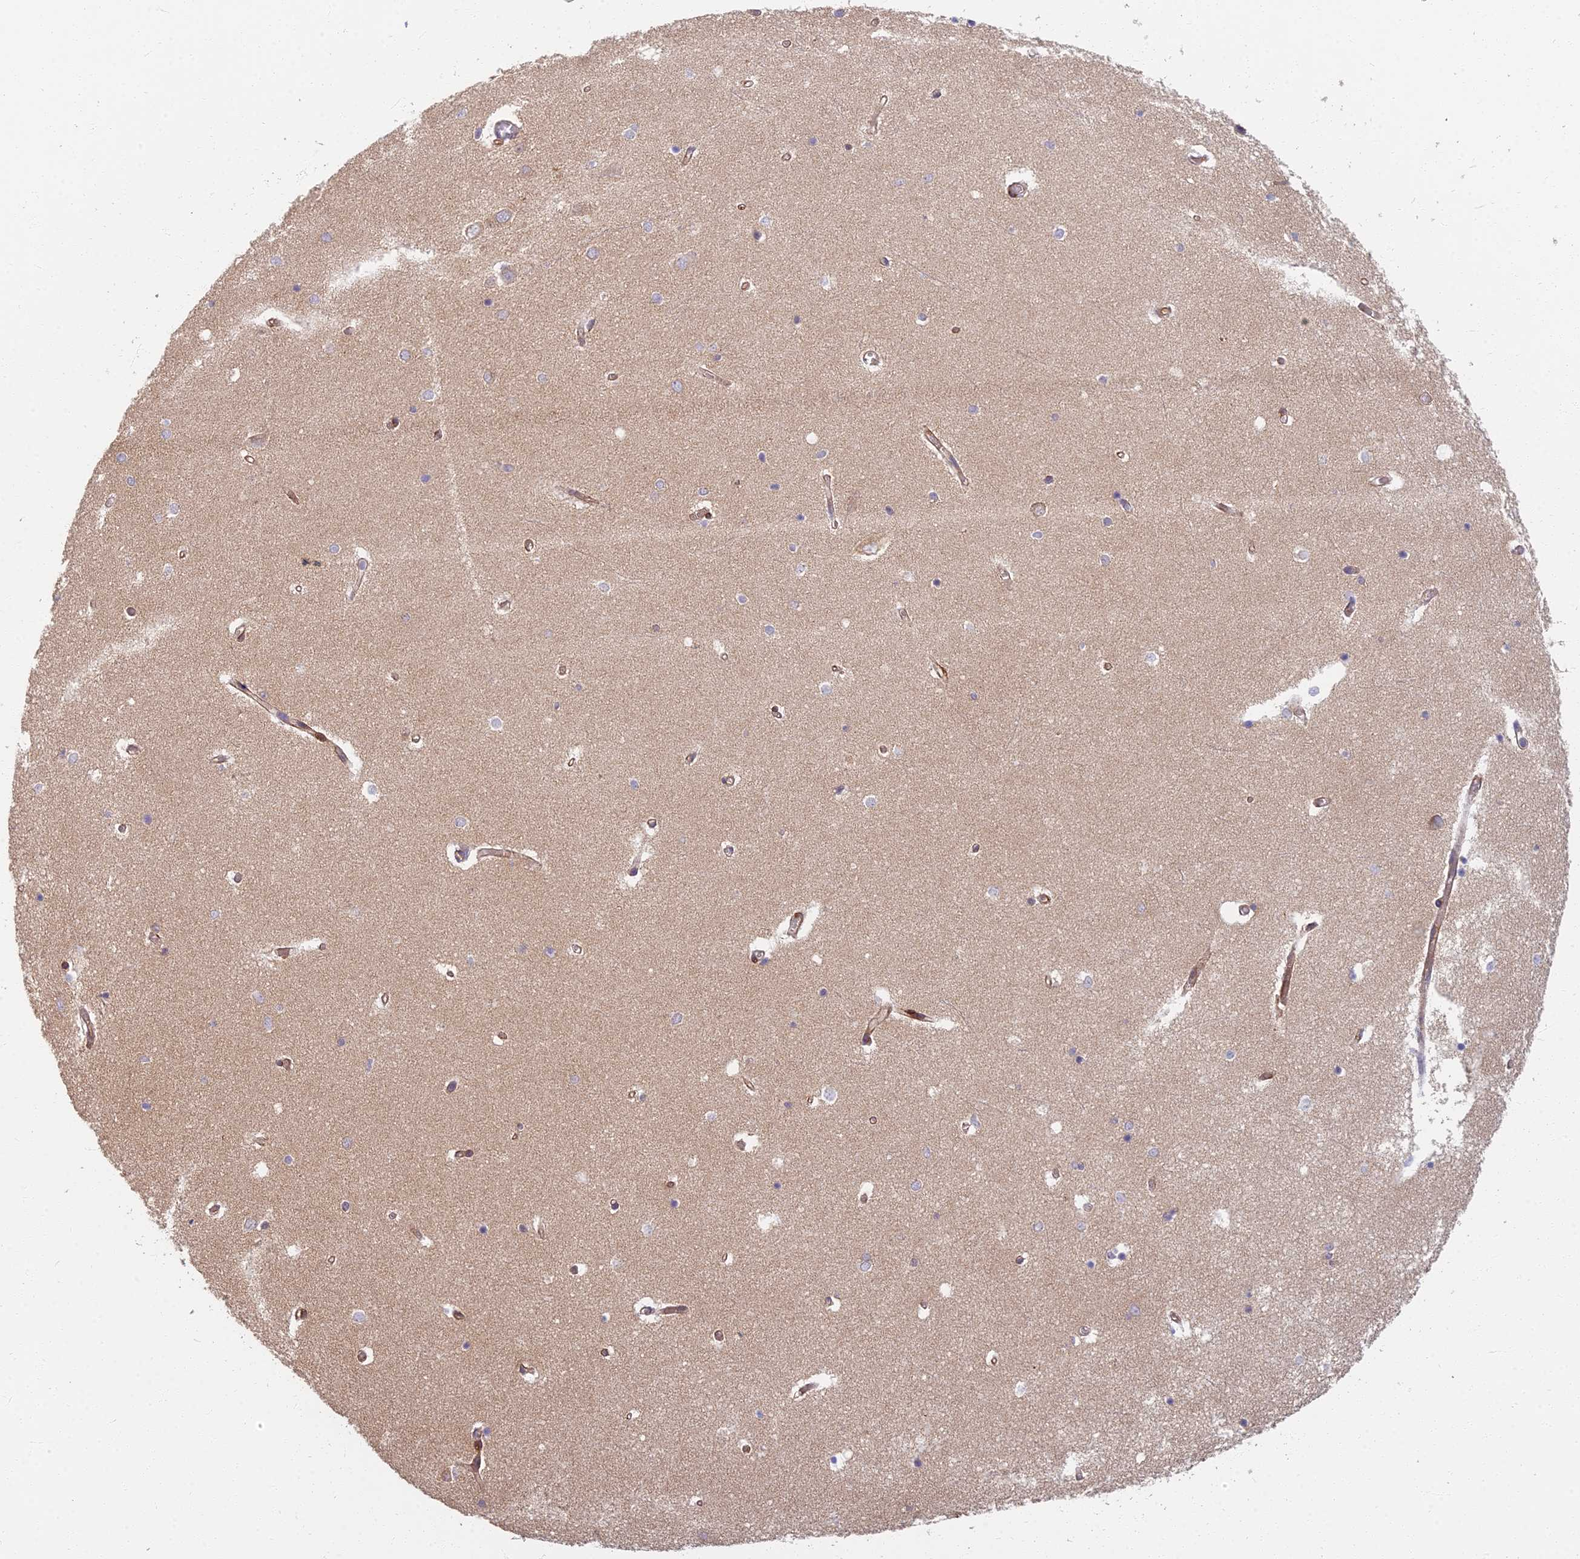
{"staining": {"intensity": "negative", "quantity": "none", "location": "none"}, "tissue": "hippocampus", "cell_type": "Glial cells", "image_type": "normal", "snomed": [{"axis": "morphology", "description": "Normal tissue, NOS"}, {"axis": "topography", "description": "Hippocampus"}], "caption": "The micrograph shows no staining of glial cells in unremarkable hippocampus. (DAB immunohistochemistry (IHC) visualized using brightfield microscopy, high magnification).", "gene": "RBSN", "patient": {"sex": "male", "age": 70}}